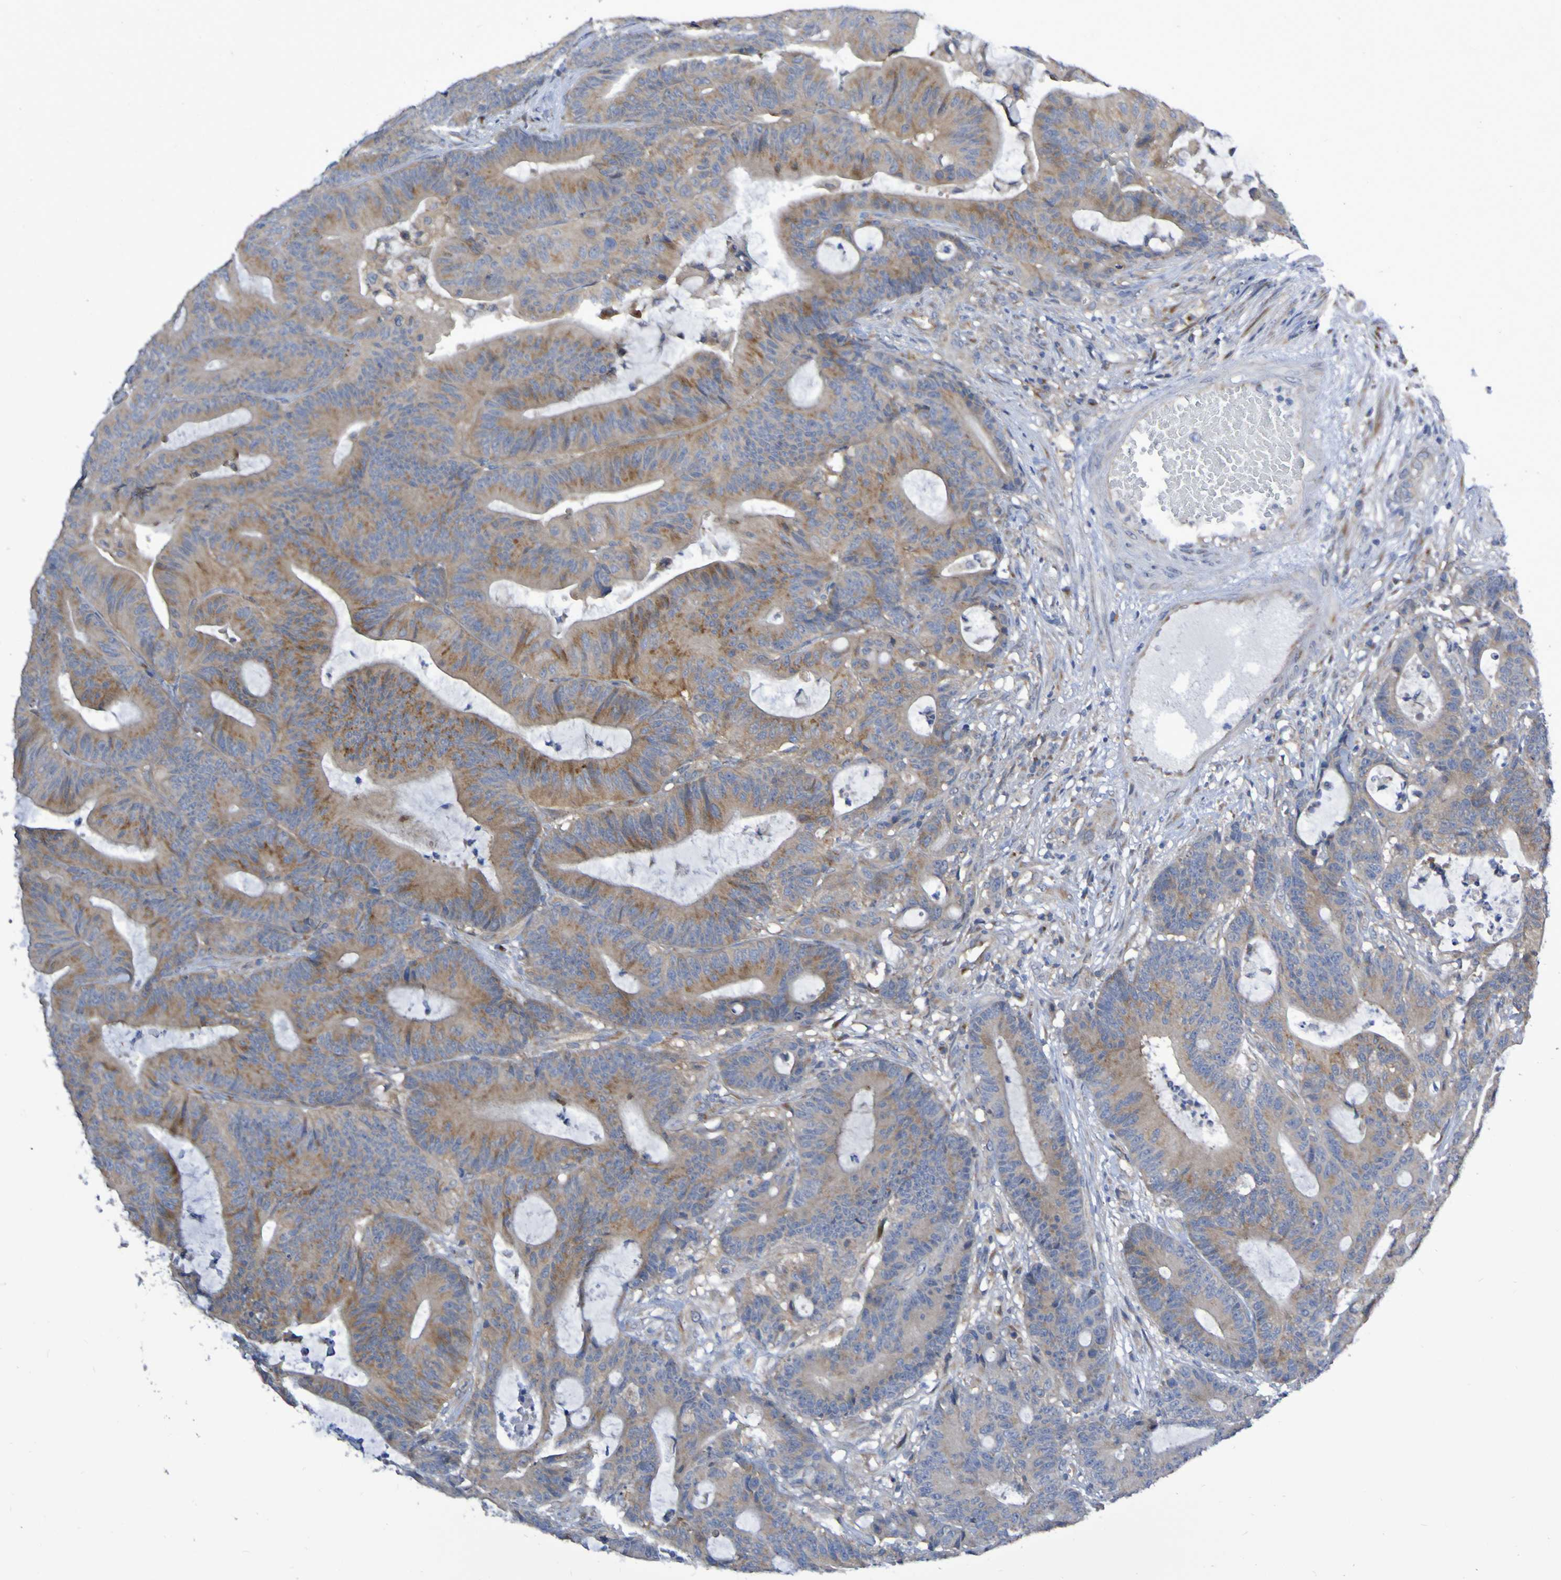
{"staining": {"intensity": "moderate", "quantity": ">75%", "location": "cytoplasmic/membranous"}, "tissue": "colorectal cancer", "cell_type": "Tumor cells", "image_type": "cancer", "snomed": [{"axis": "morphology", "description": "Adenocarcinoma, NOS"}, {"axis": "topography", "description": "Colon"}], "caption": "A high-resolution histopathology image shows immunohistochemistry (IHC) staining of adenocarcinoma (colorectal), which reveals moderate cytoplasmic/membranous expression in about >75% of tumor cells.", "gene": "LMBRD2", "patient": {"sex": "female", "age": 84}}